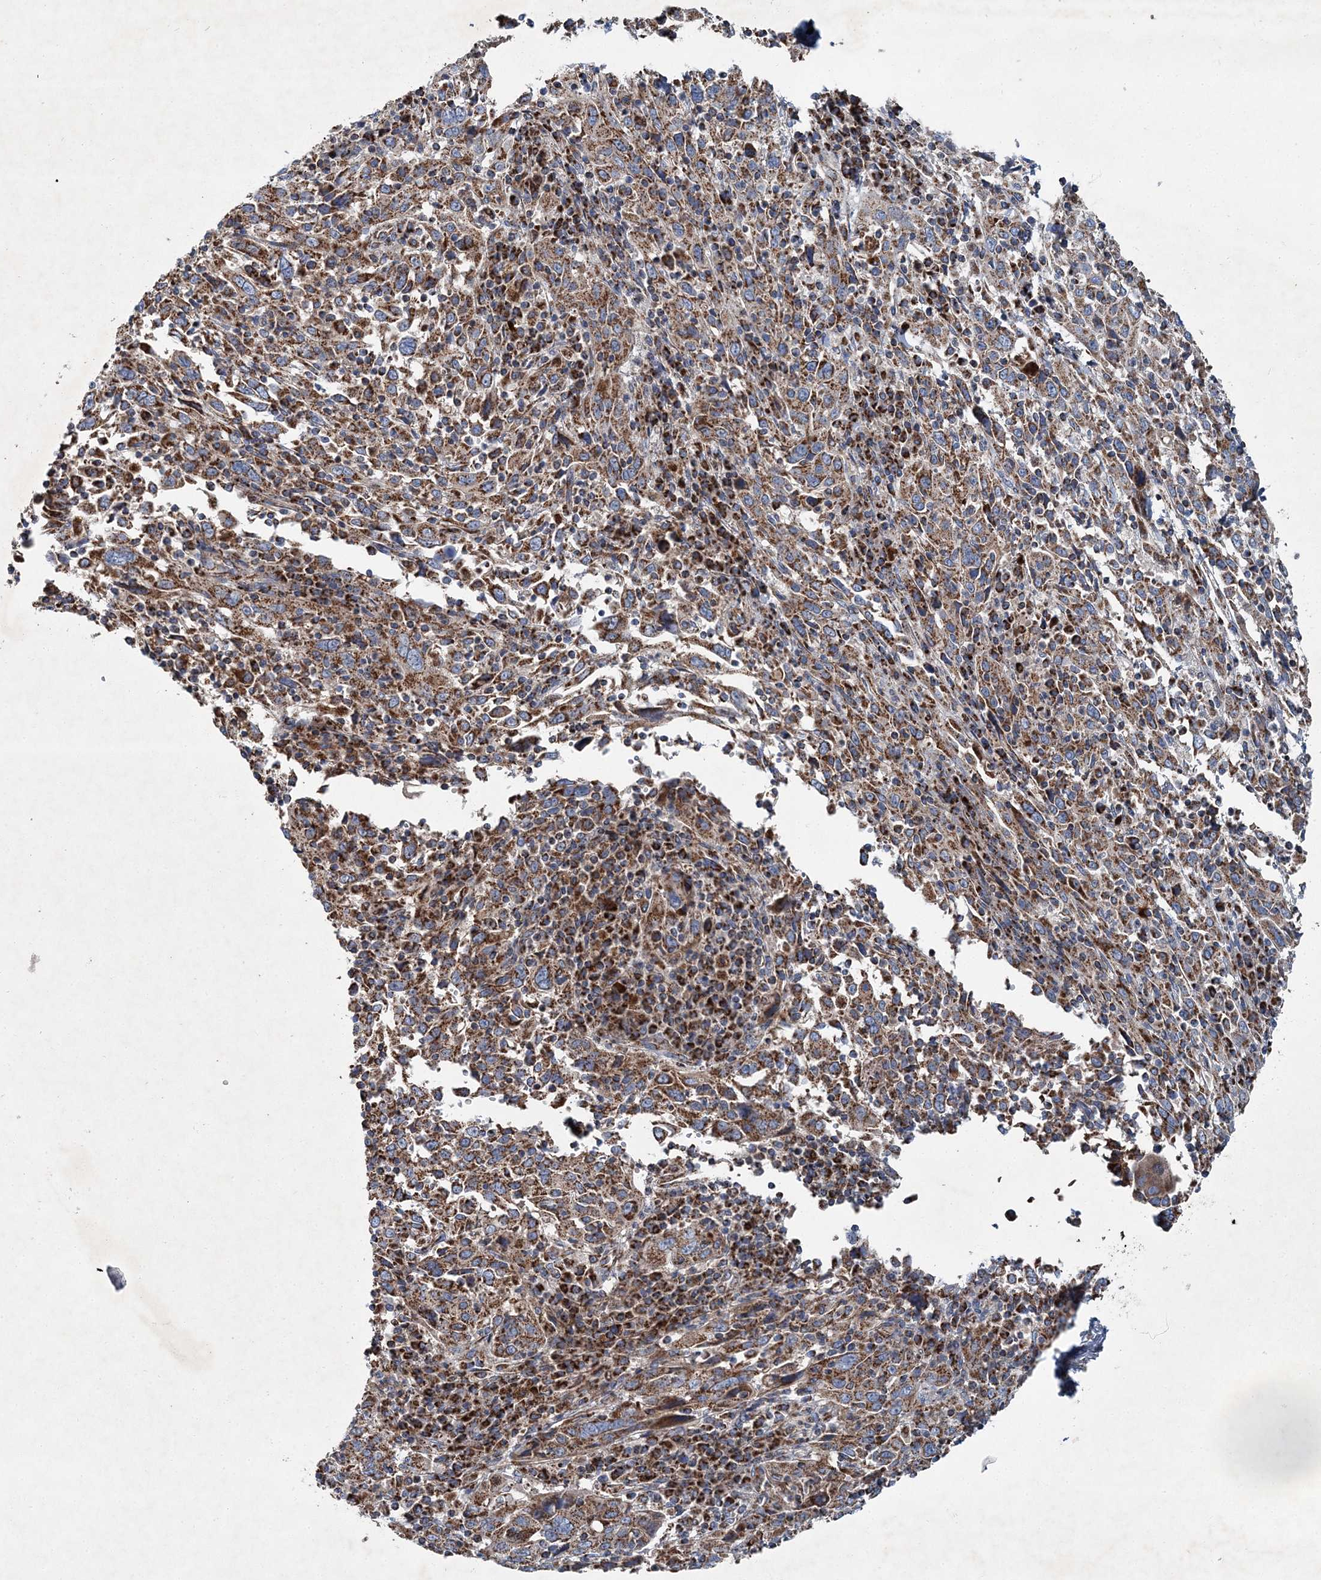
{"staining": {"intensity": "moderate", "quantity": ">75%", "location": "cytoplasmic/membranous"}, "tissue": "cervical cancer", "cell_type": "Tumor cells", "image_type": "cancer", "snomed": [{"axis": "morphology", "description": "Squamous cell carcinoma, NOS"}, {"axis": "topography", "description": "Cervix"}], "caption": "The photomicrograph exhibits a brown stain indicating the presence of a protein in the cytoplasmic/membranous of tumor cells in squamous cell carcinoma (cervical).", "gene": "SPAG16", "patient": {"sex": "female", "age": 46}}